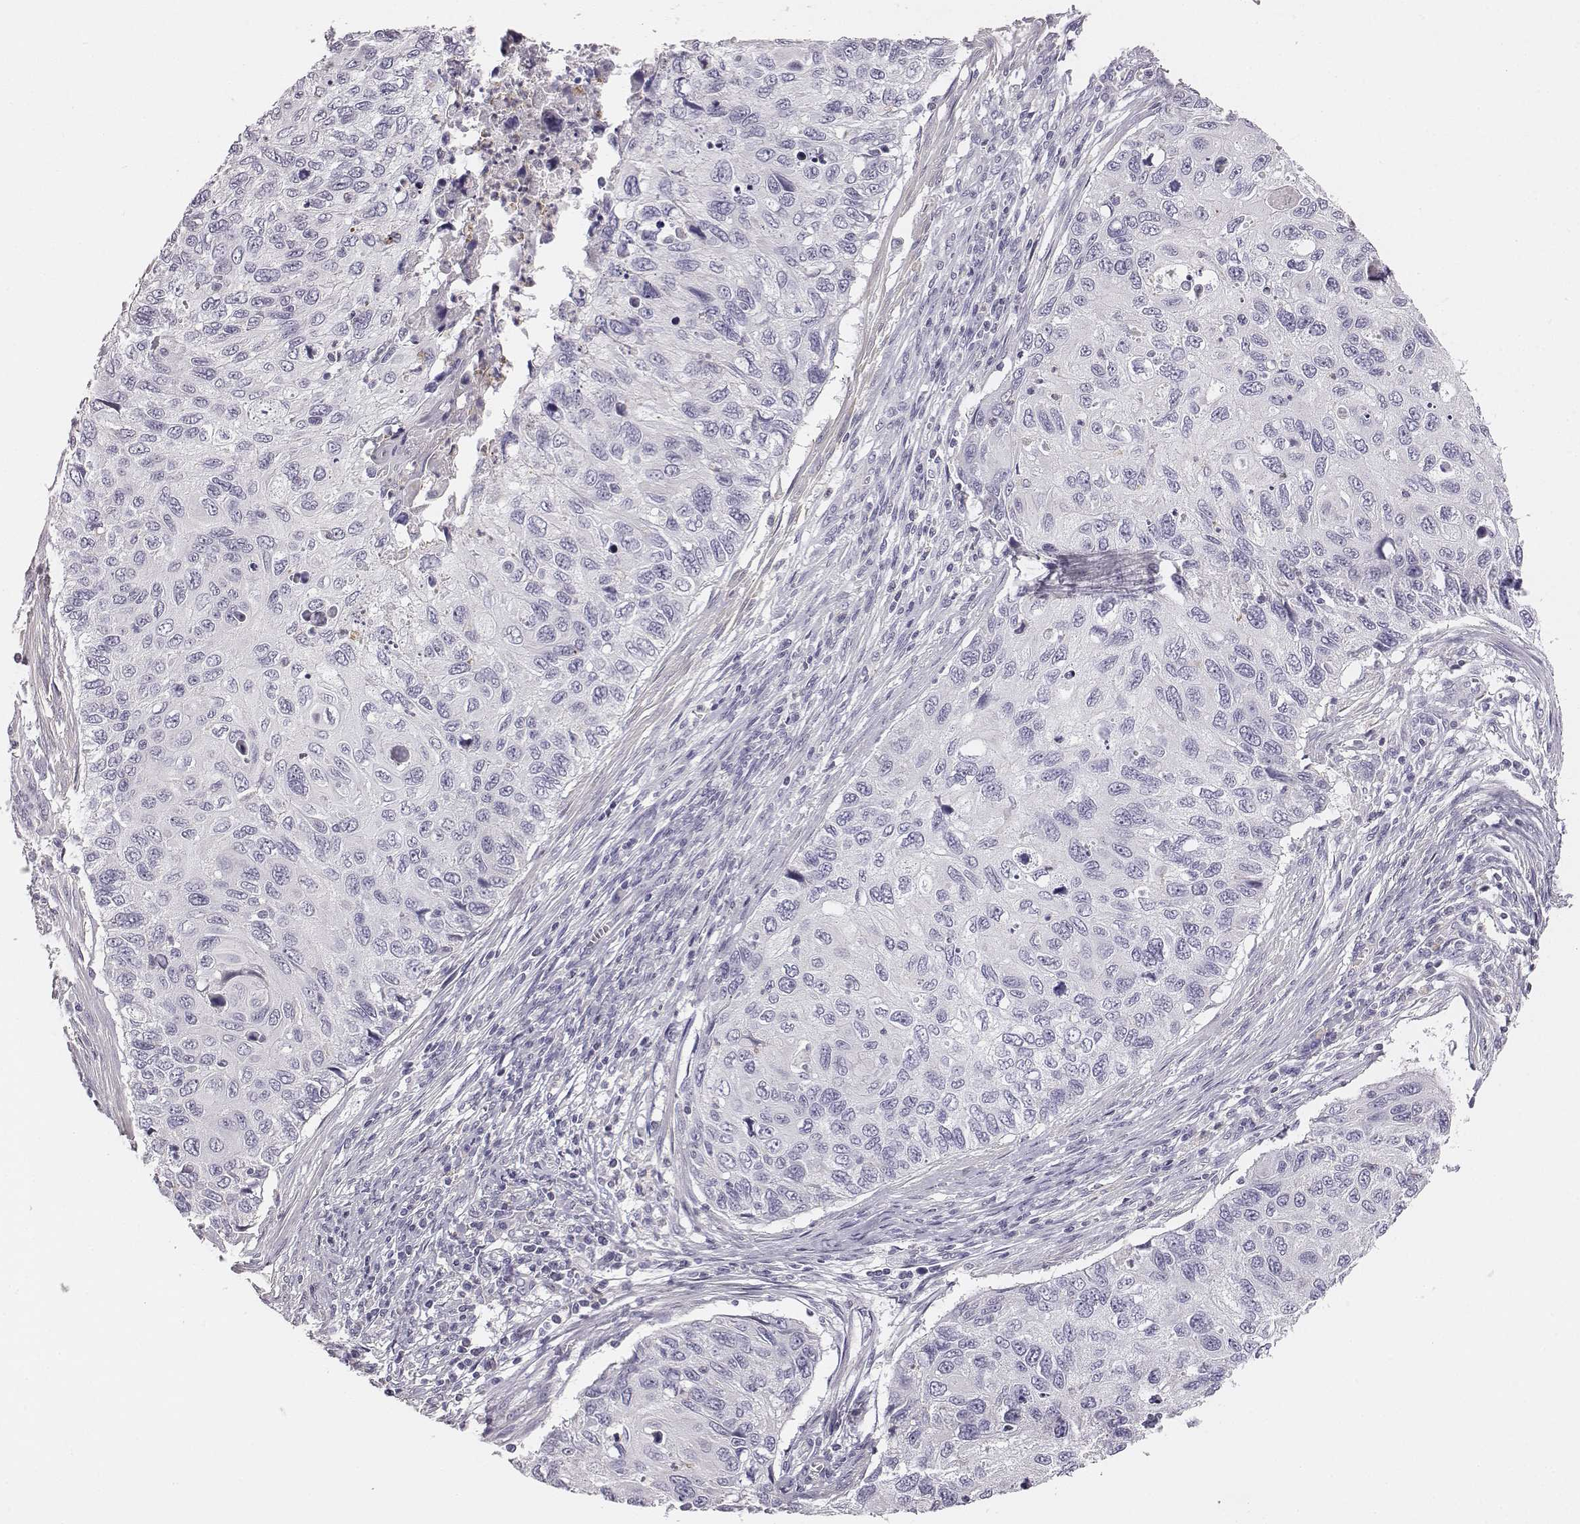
{"staining": {"intensity": "negative", "quantity": "none", "location": "none"}, "tissue": "cervical cancer", "cell_type": "Tumor cells", "image_type": "cancer", "snomed": [{"axis": "morphology", "description": "Squamous cell carcinoma, NOS"}, {"axis": "topography", "description": "Cervix"}], "caption": "Cervical squamous cell carcinoma was stained to show a protein in brown. There is no significant staining in tumor cells. Brightfield microscopy of immunohistochemistry (IHC) stained with DAB (3,3'-diaminobenzidine) (brown) and hematoxylin (blue), captured at high magnification.", "gene": "ADAM7", "patient": {"sex": "female", "age": 70}}